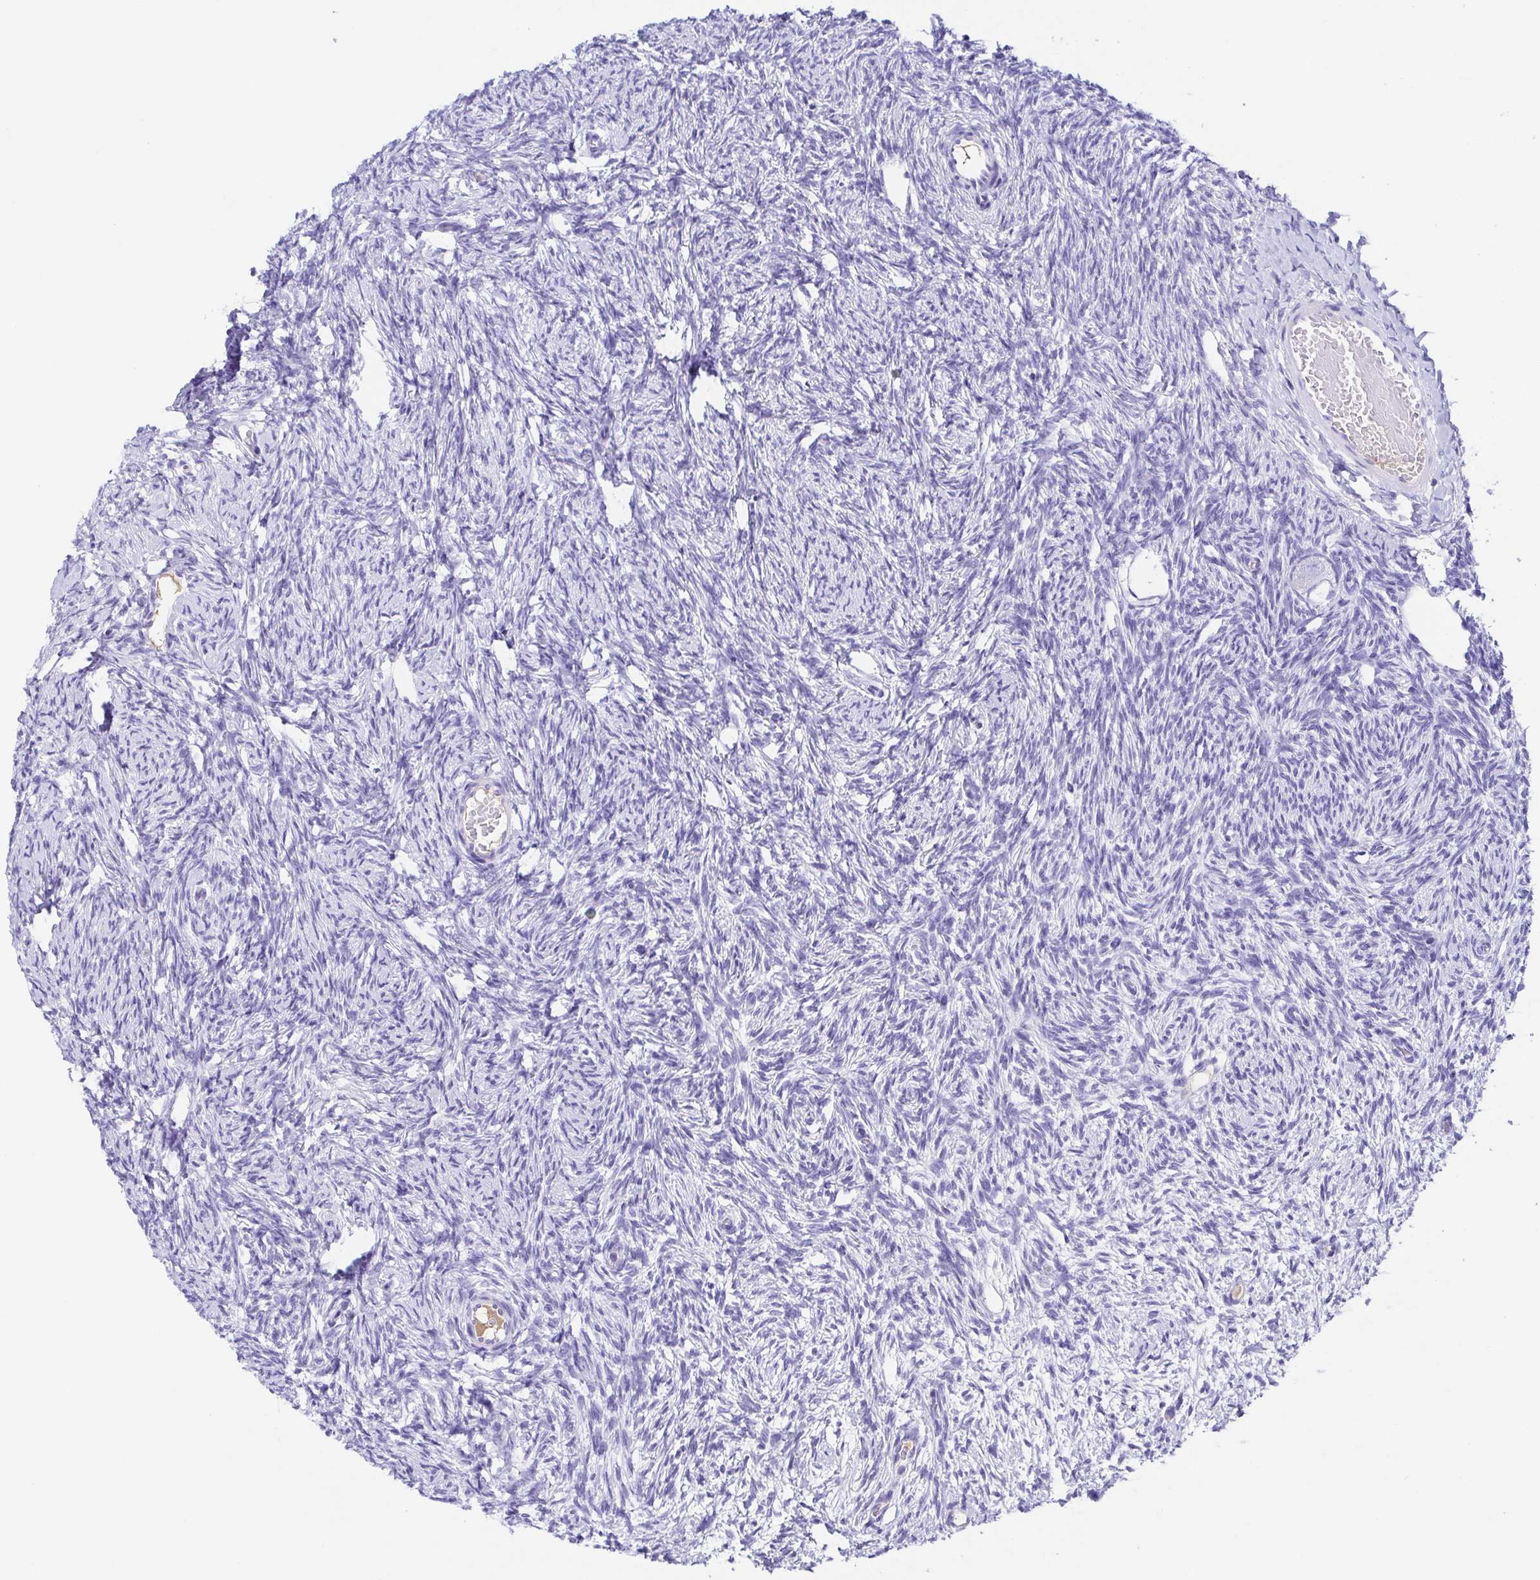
{"staining": {"intensity": "negative", "quantity": "none", "location": "none"}, "tissue": "ovary", "cell_type": "Follicle cells", "image_type": "normal", "snomed": [{"axis": "morphology", "description": "Normal tissue, NOS"}, {"axis": "topography", "description": "Ovary"}], "caption": "Protein analysis of unremarkable ovary displays no significant staining in follicle cells.", "gene": "GKN1", "patient": {"sex": "female", "age": 33}}